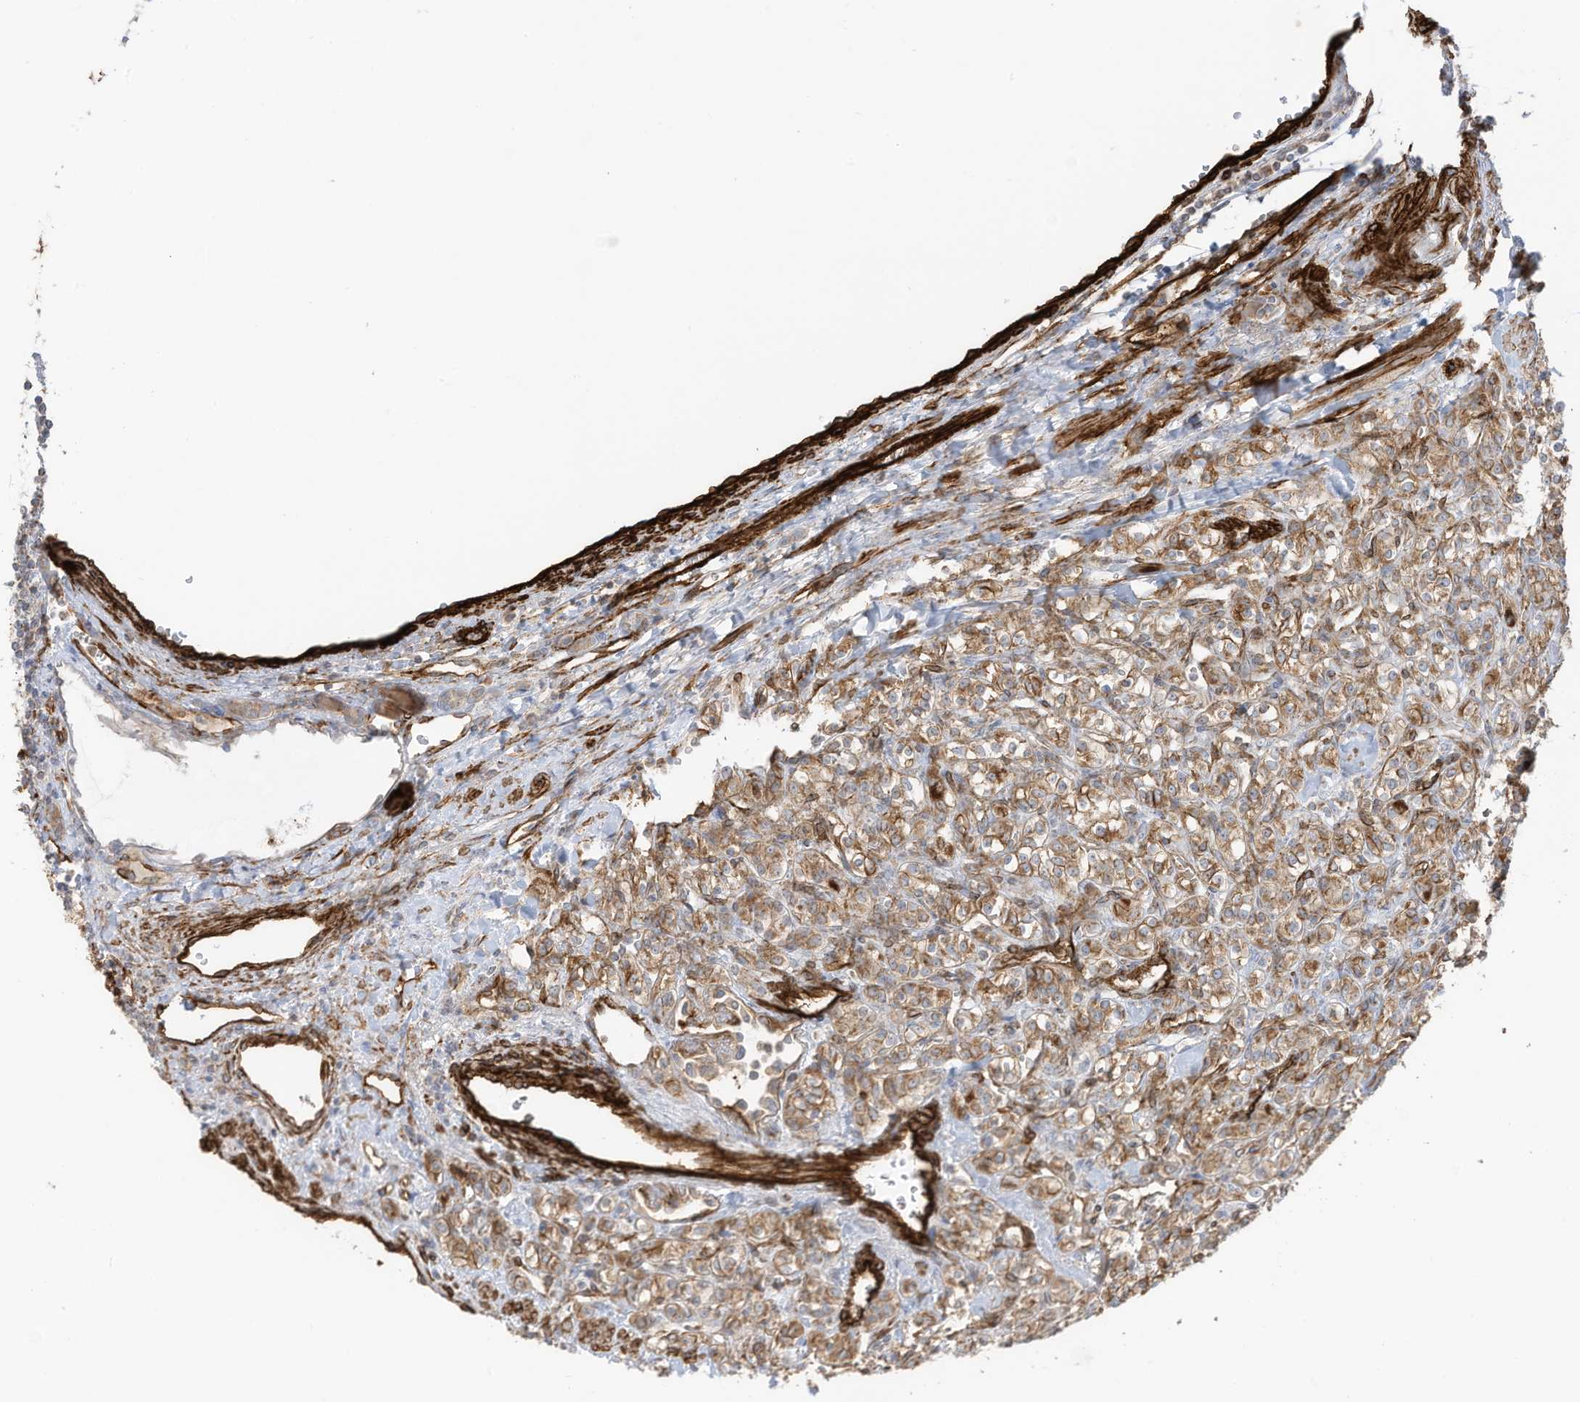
{"staining": {"intensity": "moderate", "quantity": "25%-75%", "location": "cytoplasmic/membranous"}, "tissue": "renal cancer", "cell_type": "Tumor cells", "image_type": "cancer", "snomed": [{"axis": "morphology", "description": "Adenocarcinoma, NOS"}, {"axis": "topography", "description": "Kidney"}], "caption": "Immunohistochemical staining of renal adenocarcinoma demonstrates medium levels of moderate cytoplasmic/membranous protein staining in about 25%-75% of tumor cells.", "gene": "ABCB7", "patient": {"sex": "male", "age": 77}}